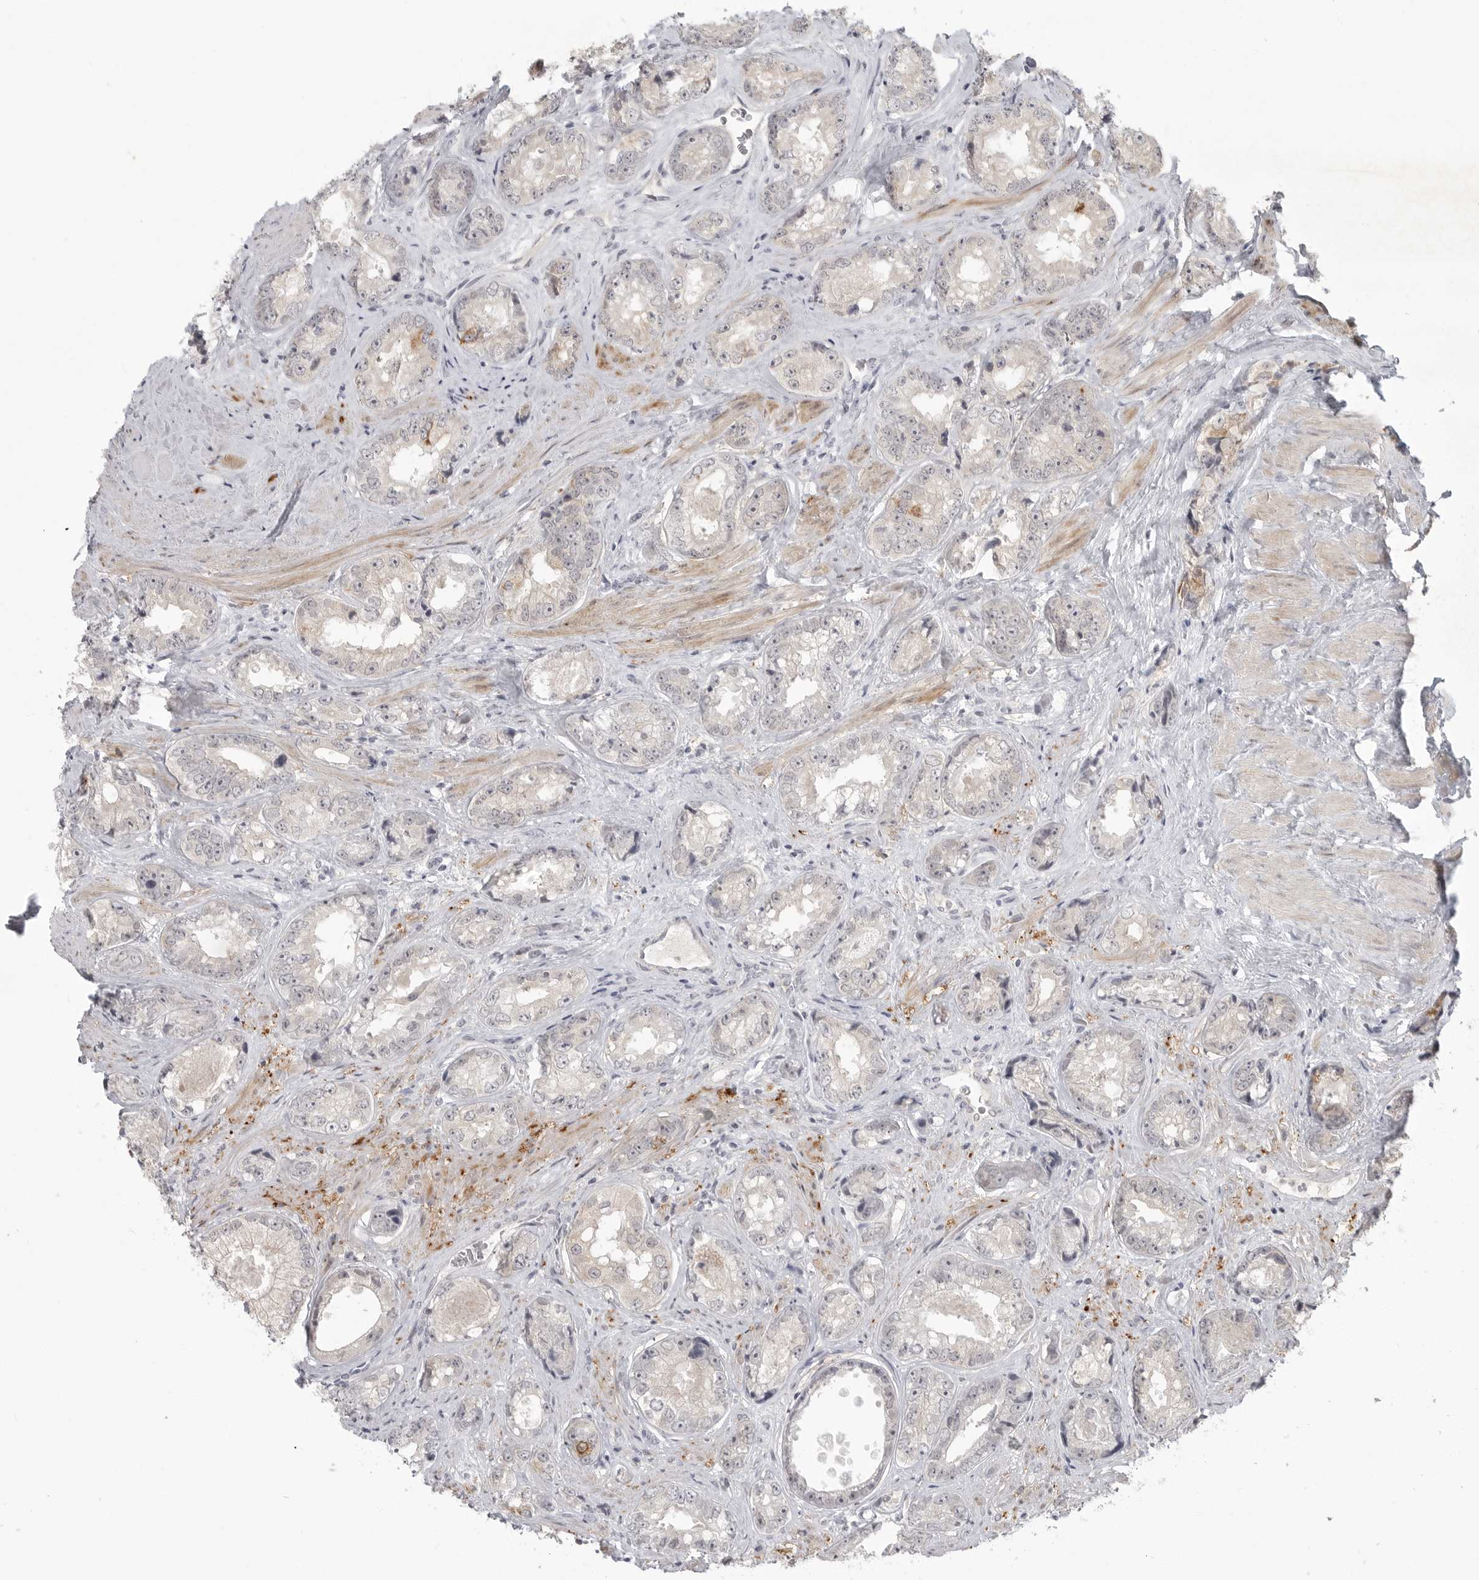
{"staining": {"intensity": "weak", "quantity": "<25%", "location": "cytoplasmic/membranous"}, "tissue": "prostate cancer", "cell_type": "Tumor cells", "image_type": "cancer", "snomed": [{"axis": "morphology", "description": "Adenocarcinoma, High grade"}, {"axis": "topography", "description": "Prostate"}], "caption": "There is no significant expression in tumor cells of prostate cancer (high-grade adenocarcinoma).", "gene": "TCTN3", "patient": {"sex": "male", "age": 61}}